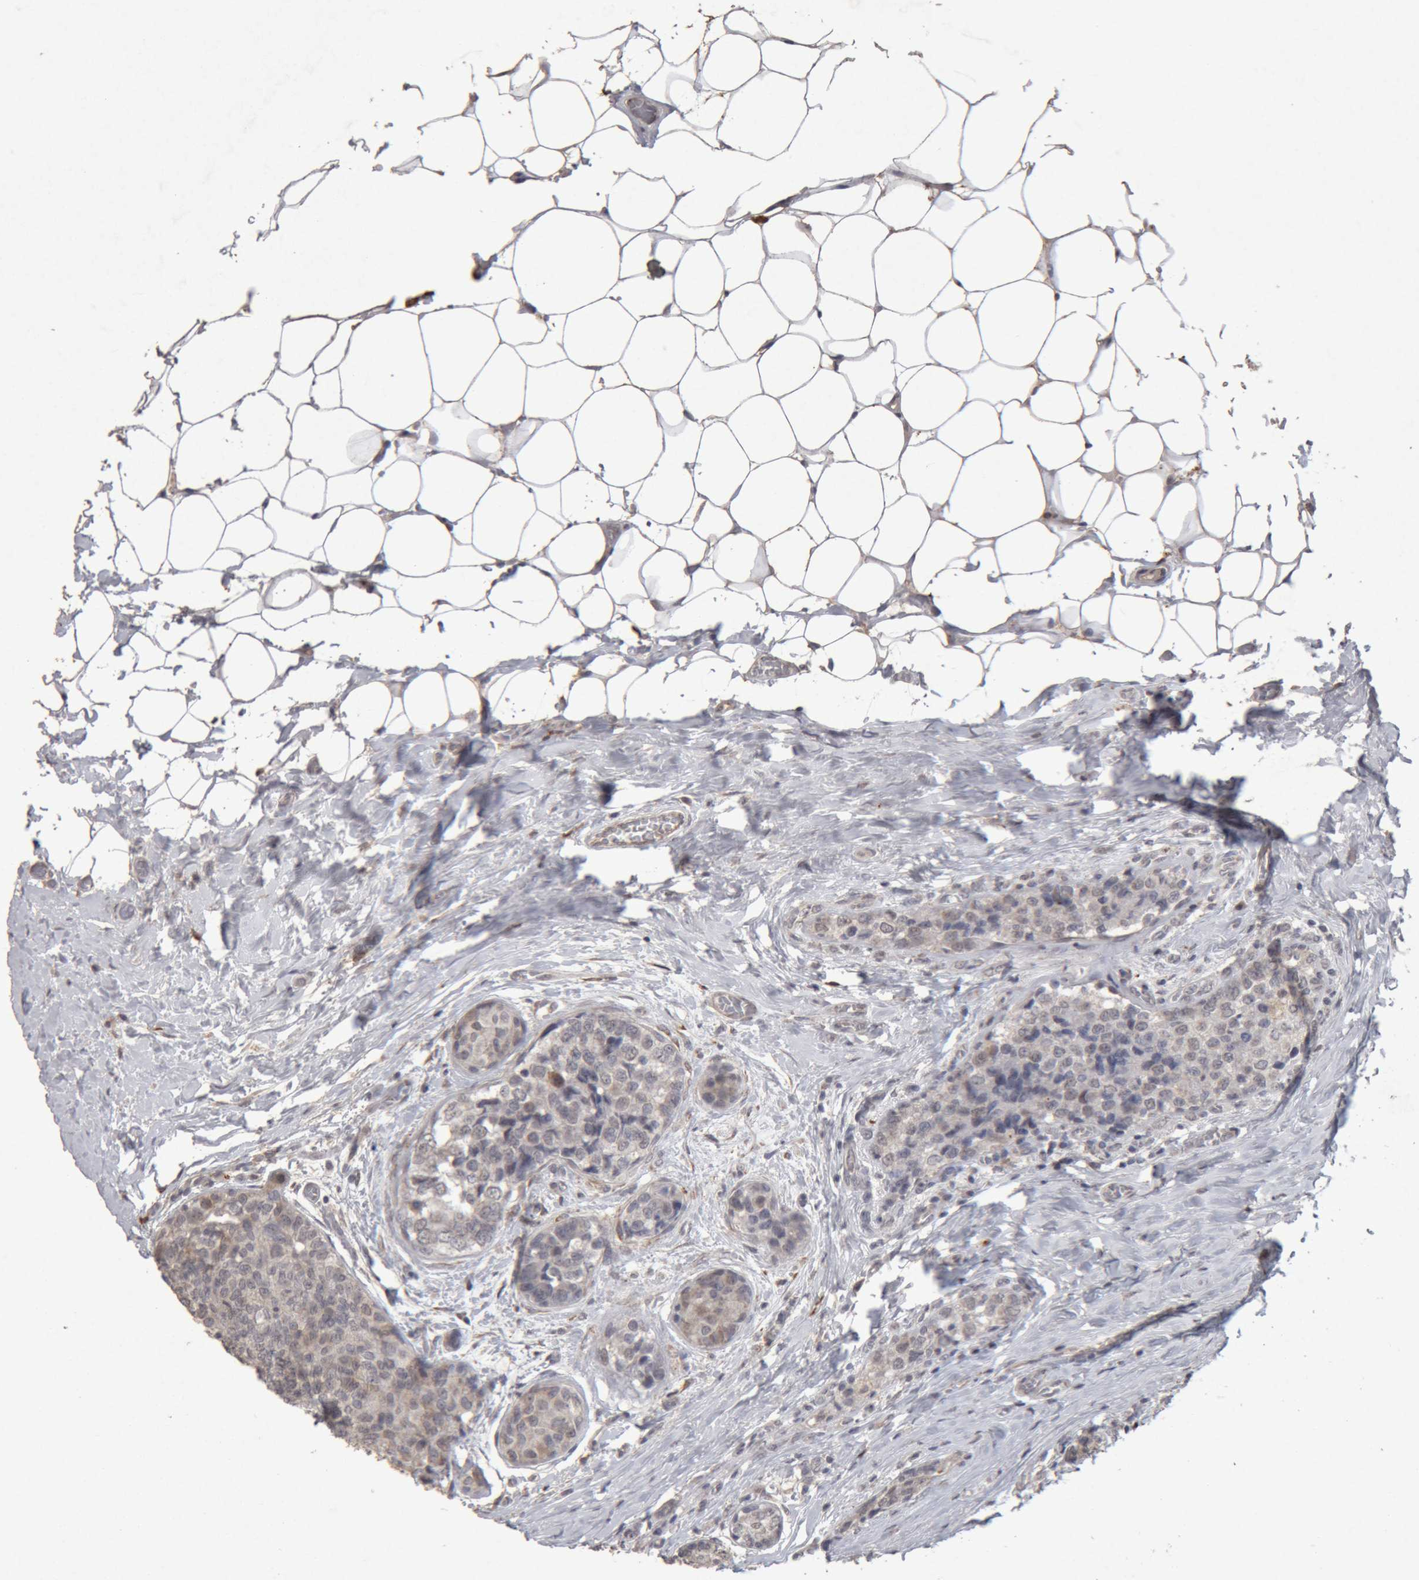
{"staining": {"intensity": "negative", "quantity": "none", "location": "none"}, "tissue": "breast cancer", "cell_type": "Tumor cells", "image_type": "cancer", "snomed": [{"axis": "morphology", "description": "Normal tissue, NOS"}, {"axis": "morphology", "description": "Duct carcinoma"}, {"axis": "topography", "description": "Breast"}], "caption": "This photomicrograph is of breast cancer (infiltrating ductal carcinoma) stained with immunohistochemistry to label a protein in brown with the nuclei are counter-stained blue. There is no positivity in tumor cells. (DAB (3,3'-diaminobenzidine) immunohistochemistry, high magnification).", "gene": "MEP1A", "patient": {"sex": "female", "age": 43}}